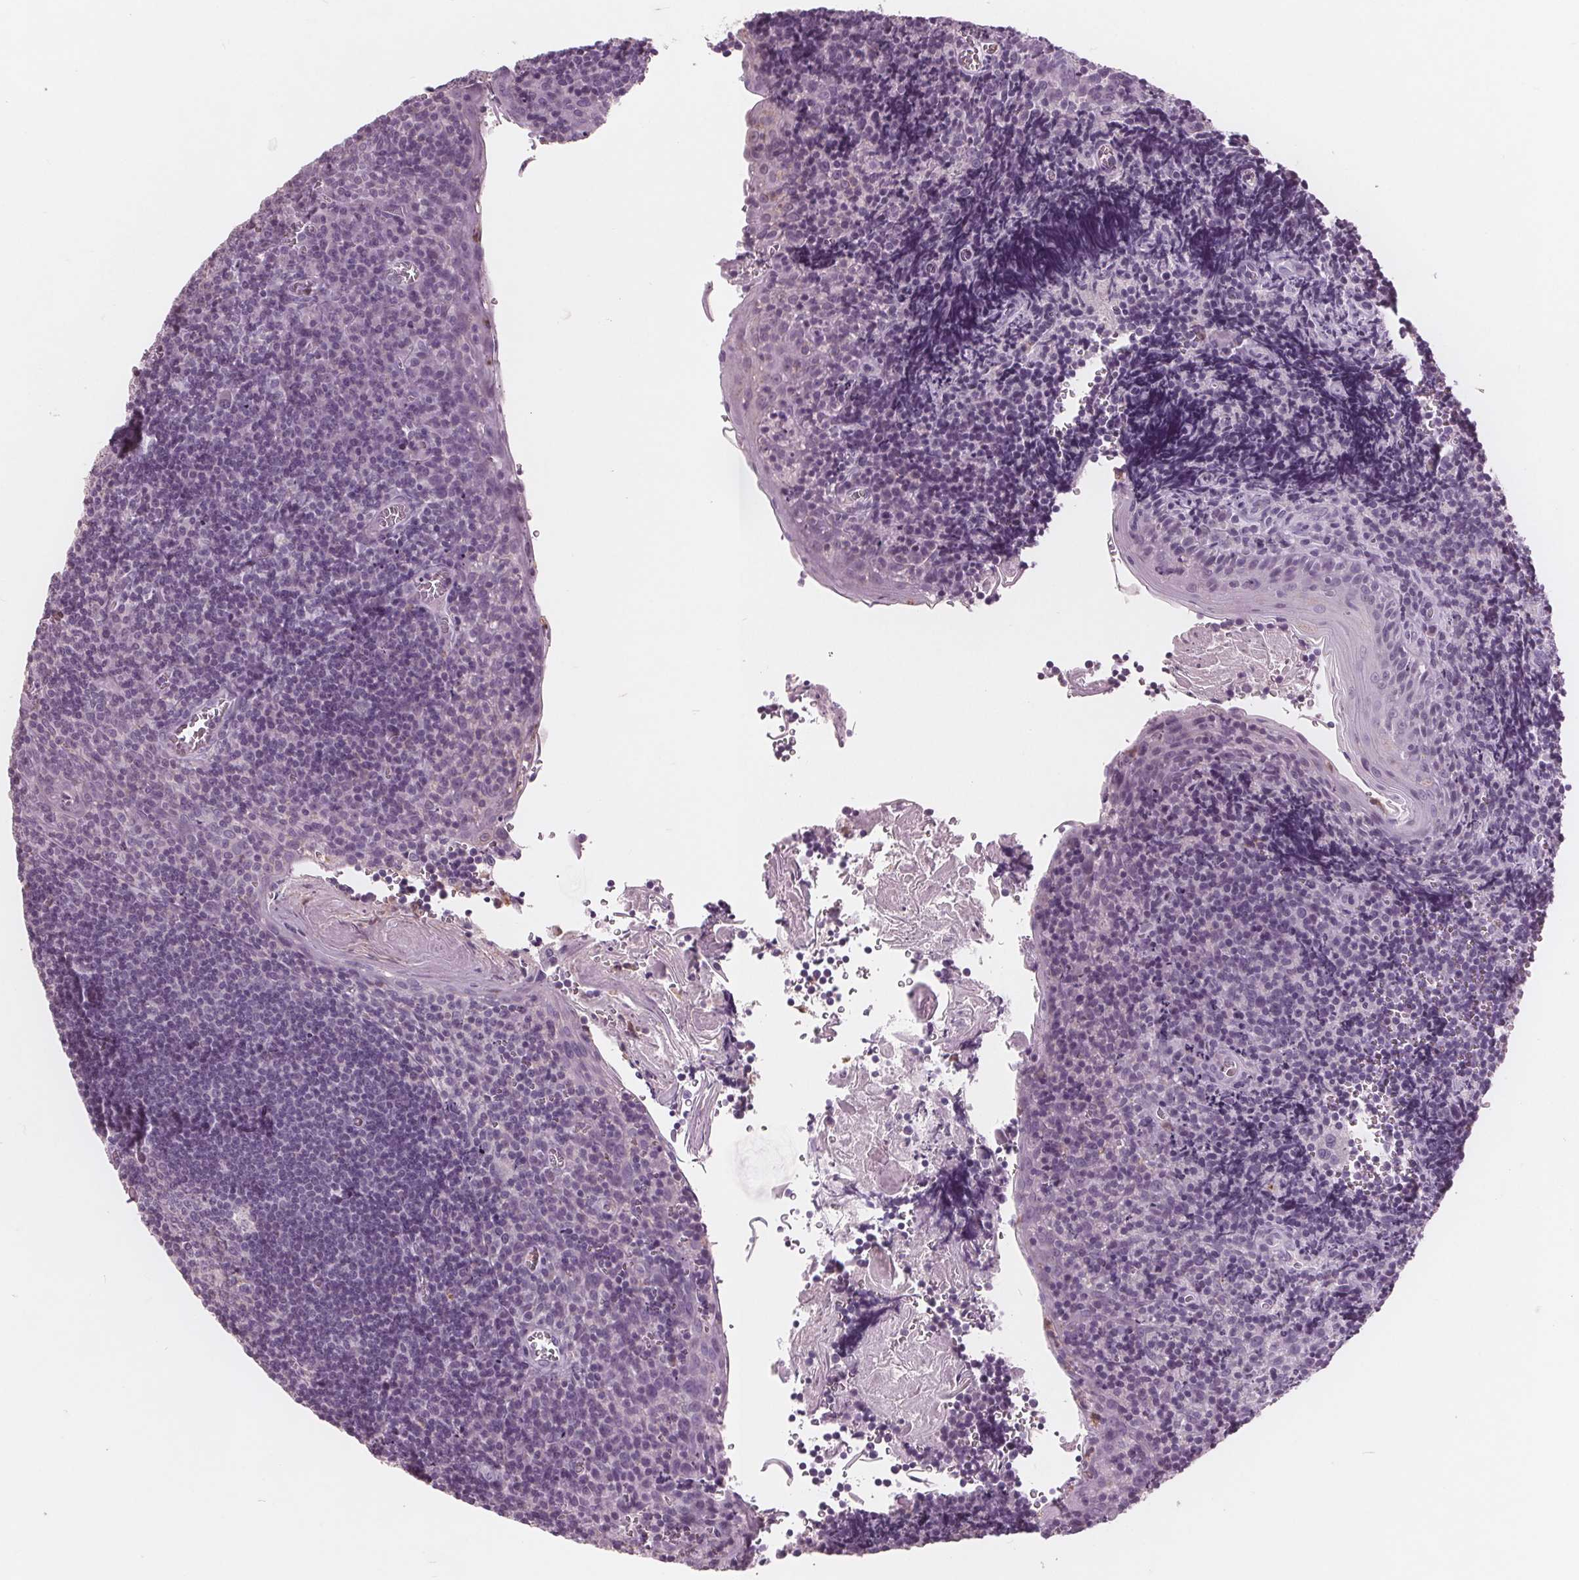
{"staining": {"intensity": "negative", "quantity": "none", "location": "none"}, "tissue": "tonsil", "cell_type": "Germinal center cells", "image_type": "normal", "snomed": [{"axis": "morphology", "description": "Normal tissue, NOS"}, {"axis": "morphology", "description": "Inflammation, NOS"}, {"axis": "topography", "description": "Tonsil"}], "caption": "Protein analysis of benign tonsil exhibits no significant expression in germinal center cells.", "gene": "PTPN14", "patient": {"sex": "female", "age": 31}}